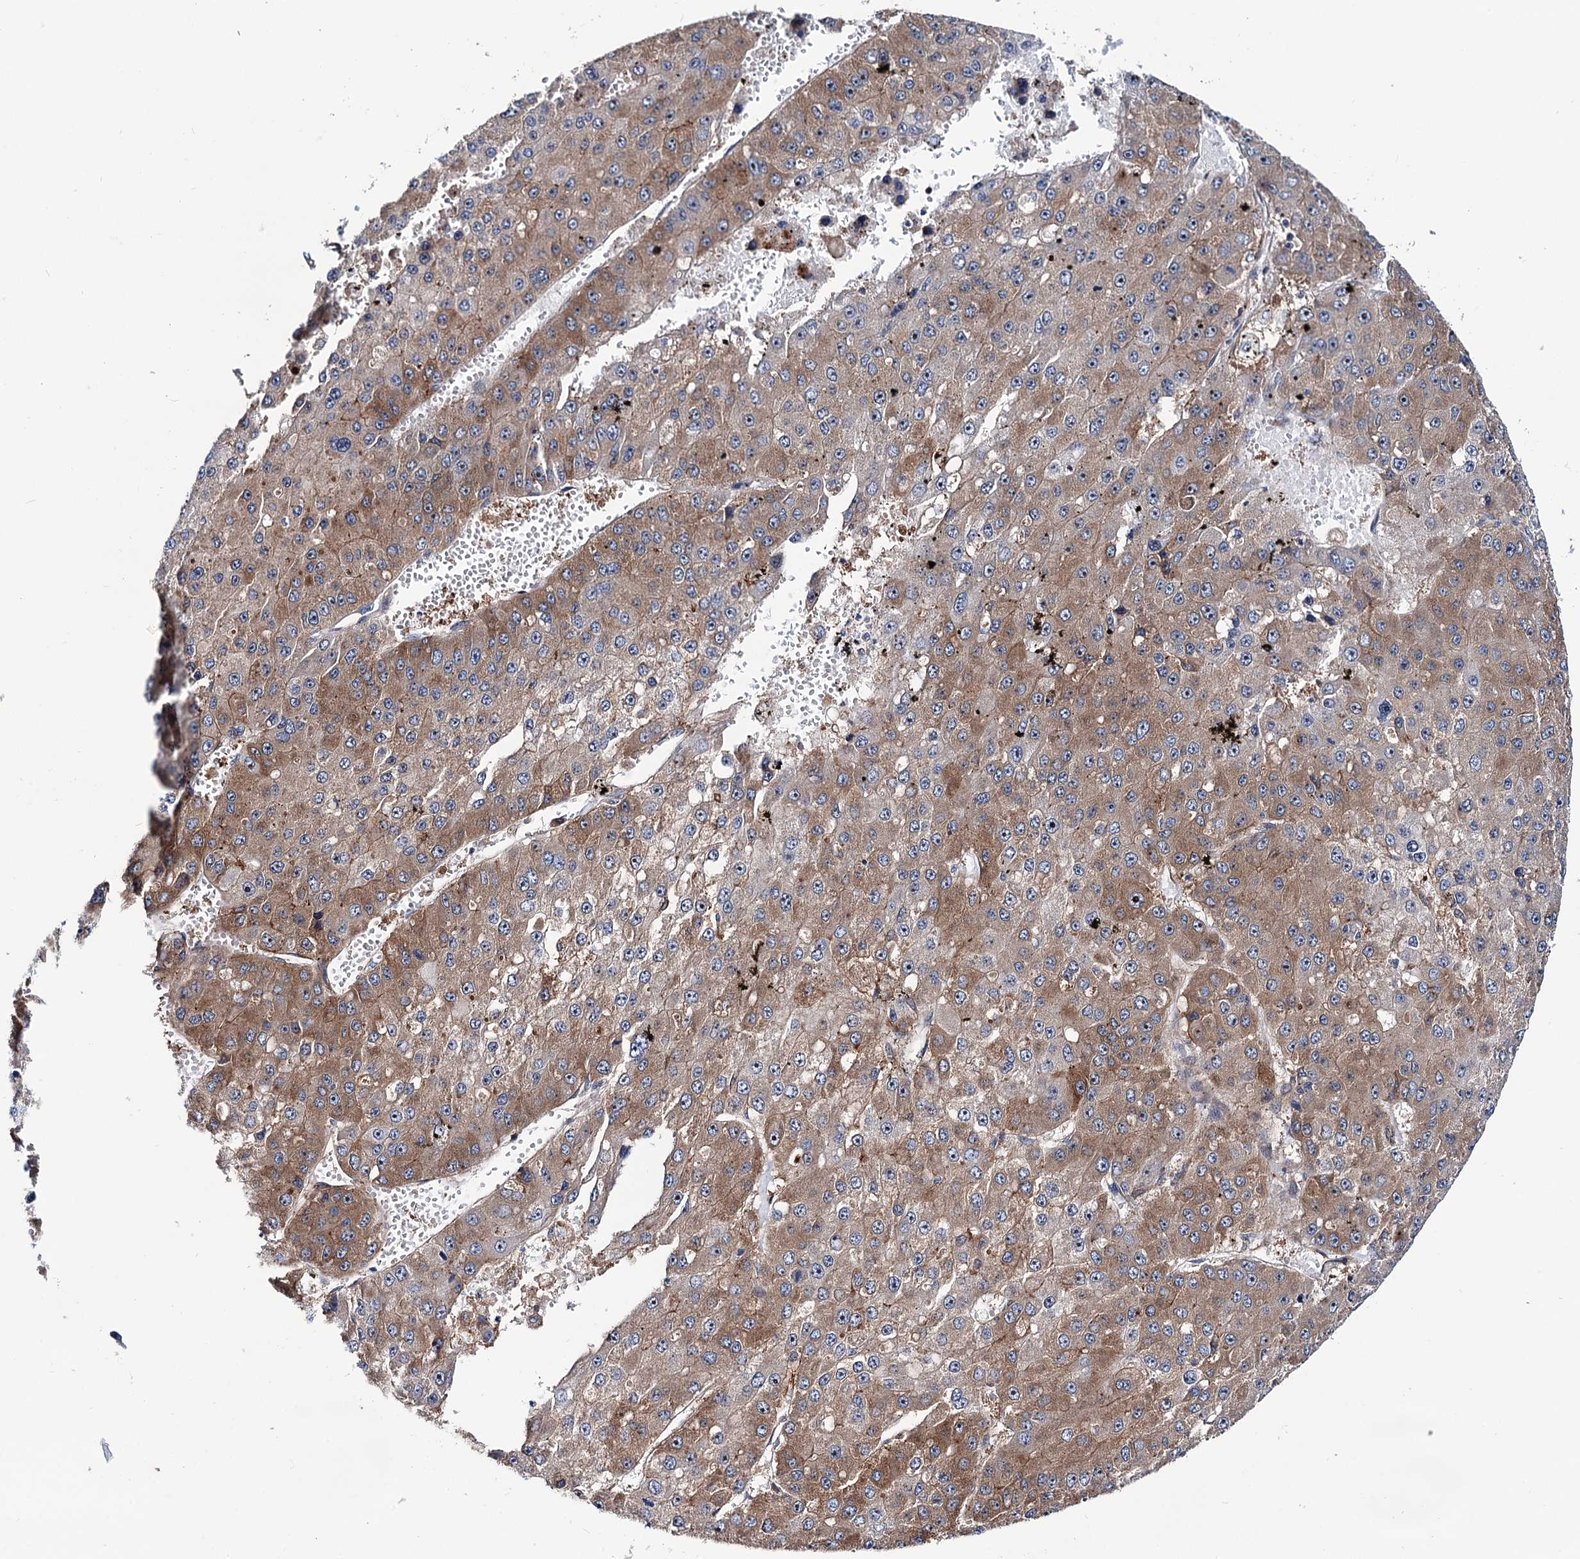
{"staining": {"intensity": "moderate", "quantity": ">75%", "location": "cytoplasmic/membranous"}, "tissue": "liver cancer", "cell_type": "Tumor cells", "image_type": "cancer", "snomed": [{"axis": "morphology", "description": "Carcinoma, Hepatocellular, NOS"}, {"axis": "topography", "description": "Liver"}], "caption": "Protein expression analysis of human hepatocellular carcinoma (liver) reveals moderate cytoplasmic/membranous staining in approximately >75% of tumor cells.", "gene": "PTDSS2", "patient": {"sex": "female", "age": 73}}